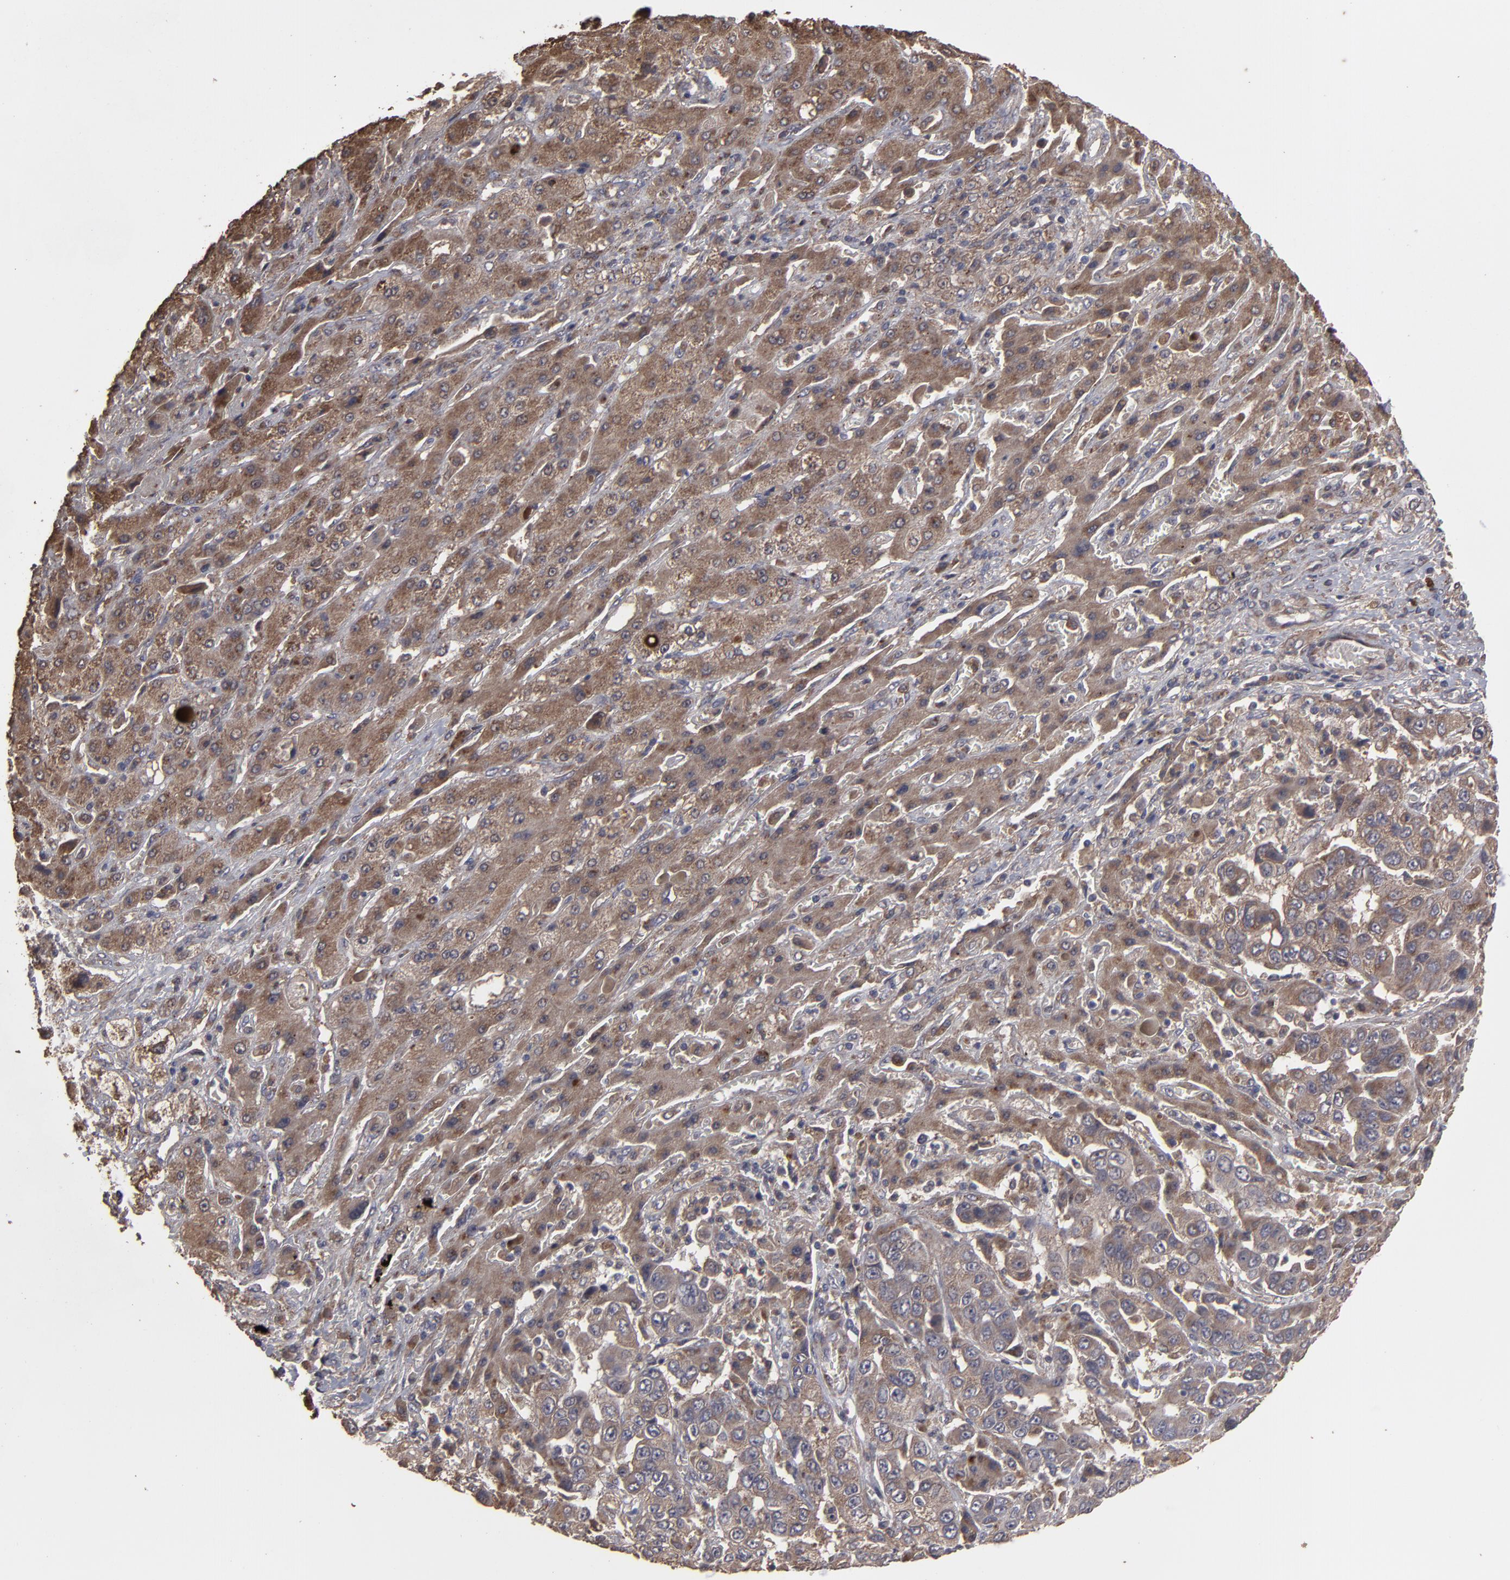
{"staining": {"intensity": "moderate", "quantity": ">75%", "location": "cytoplasmic/membranous"}, "tissue": "liver cancer", "cell_type": "Tumor cells", "image_type": "cancer", "snomed": [{"axis": "morphology", "description": "Cholangiocarcinoma"}, {"axis": "topography", "description": "Liver"}], "caption": "Moderate cytoplasmic/membranous staining for a protein is identified in about >75% of tumor cells of cholangiocarcinoma (liver) using IHC.", "gene": "MMP2", "patient": {"sex": "female", "age": 52}}